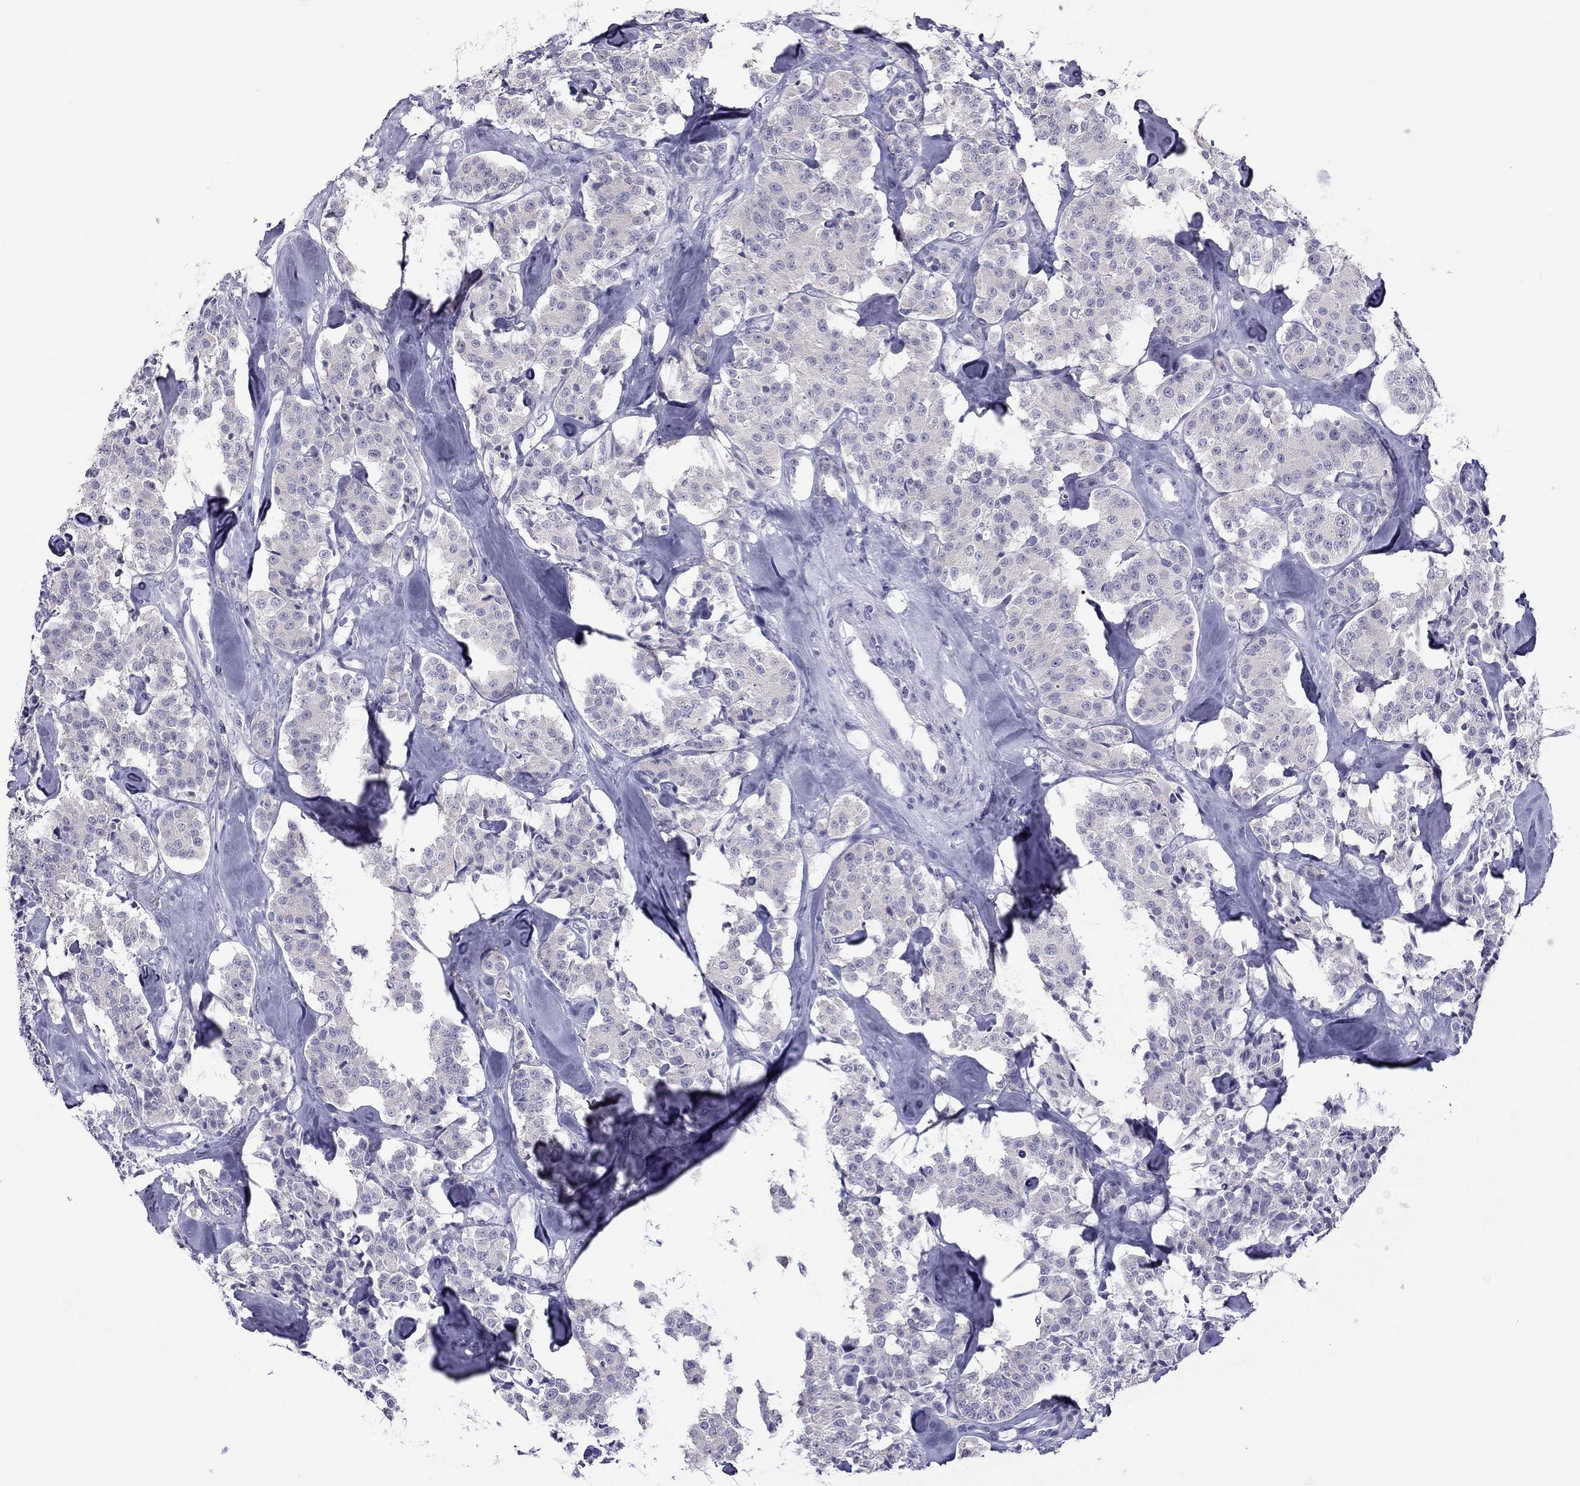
{"staining": {"intensity": "negative", "quantity": "none", "location": "none"}, "tissue": "carcinoid", "cell_type": "Tumor cells", "image_type": "cancer", "snomed": [{"axis": "morphology", "description": "Carcinoid, malignant, NOS"}, {"axis": "topography", "description": "Pancreas"}], "caption": "Human carcinoid stained for a protein using immunohistochemistry (IHC) shows no positivity in tumor cells.", "gene": "TEX14", "patient": {"sex": "male", "age": 41}}